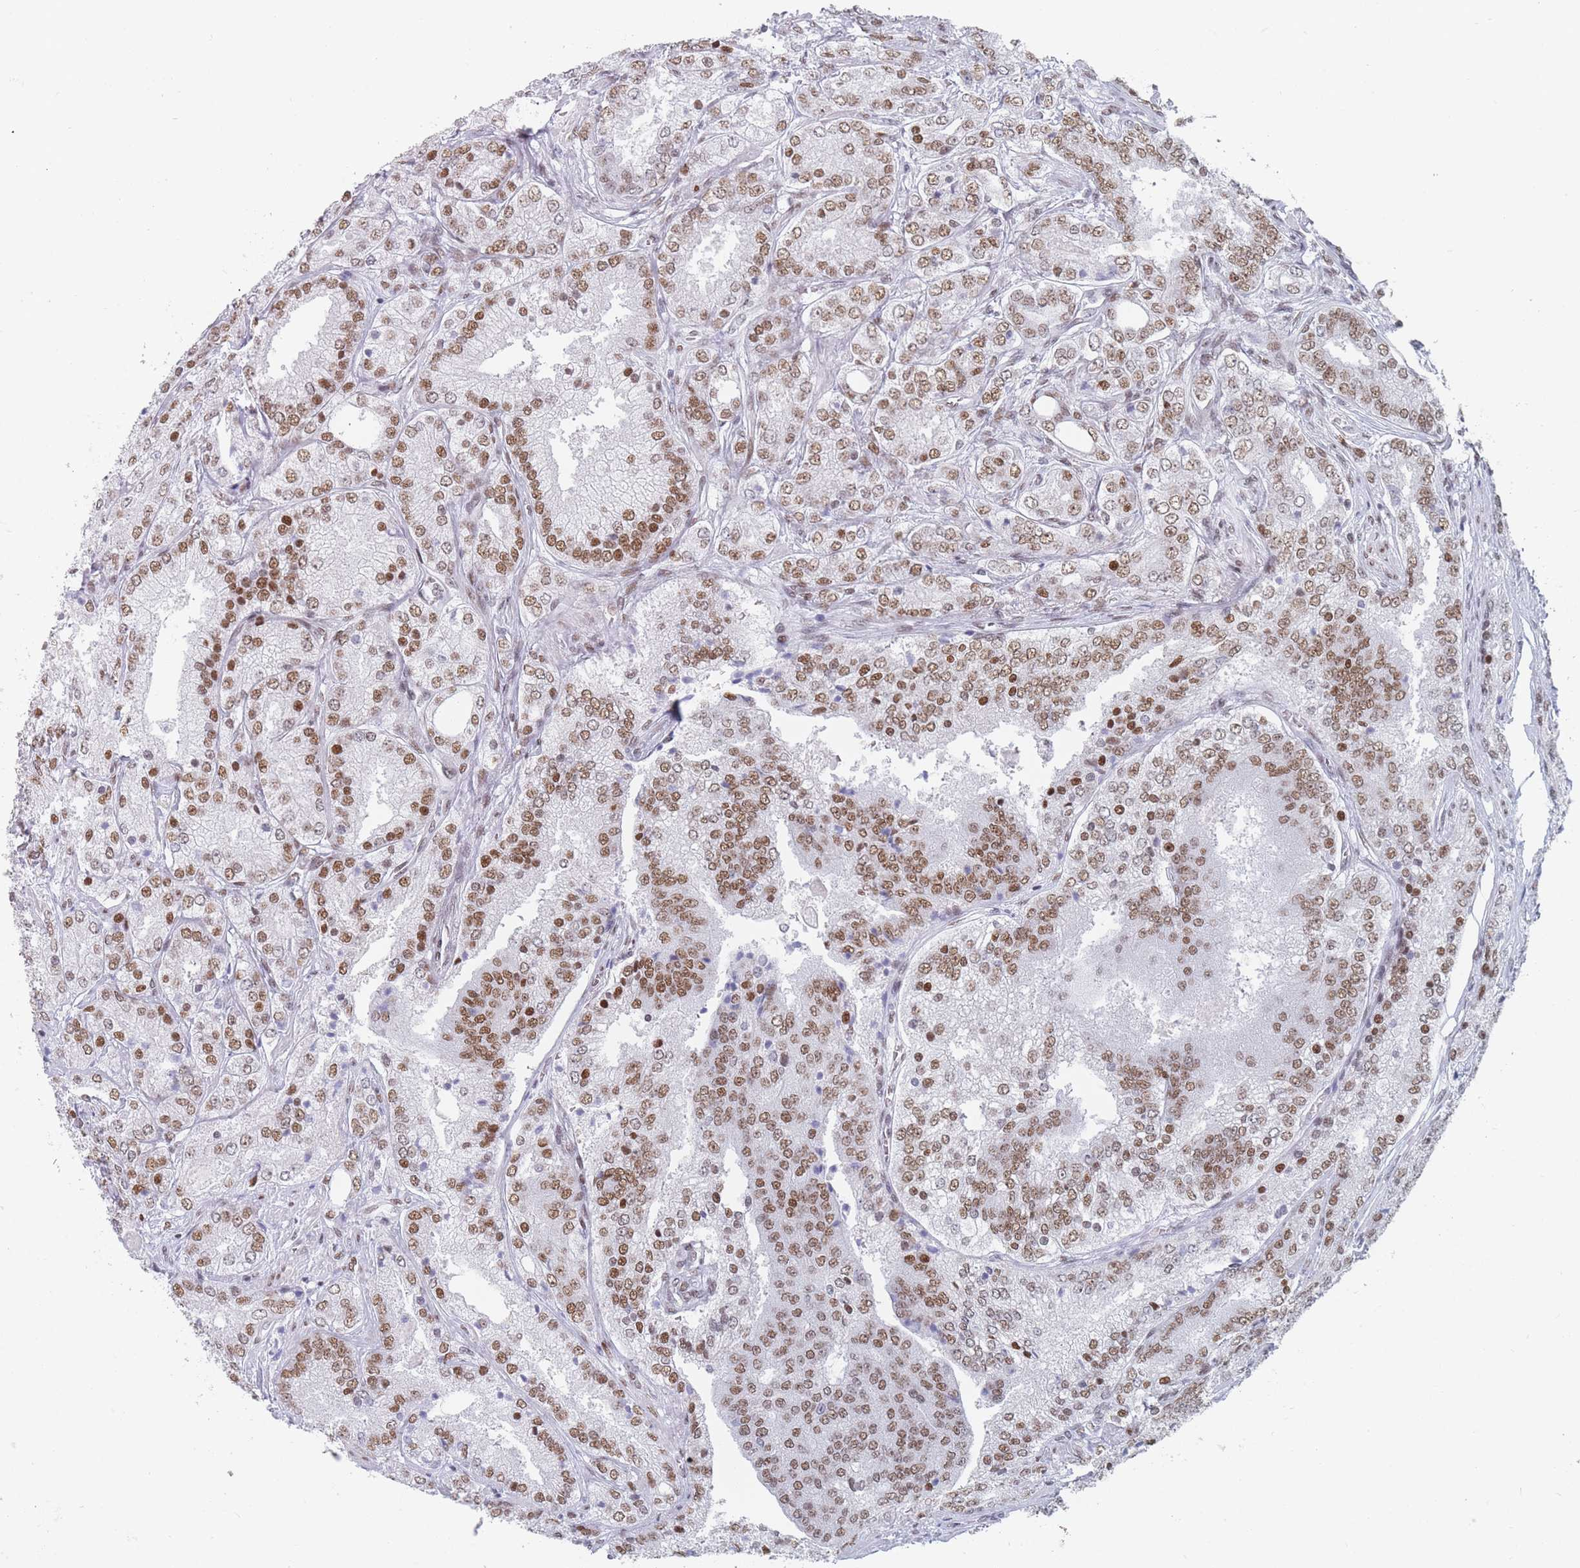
{"staining": {"intensity": "moderate", "quantity": ">75%", "location": "nuclear"}, "tissue": "prostate cancer", "cell_type": "Tumor cells", "image_type": "cancer", "snomed": [{"axis": "morphology", "description": "Adenocarcinoma, High grade"}, {"axis": "topography", "description": "Prostate"}], "caption": "Moderate nuclear expression for a protein is identified in about >75% of tumor cells of prostate cancer (high-grade adenocarcinoma) using immunohistochemistry (IHC).", "gene": "SAFB2", "patient": {"sex": "male", "age": 63}}